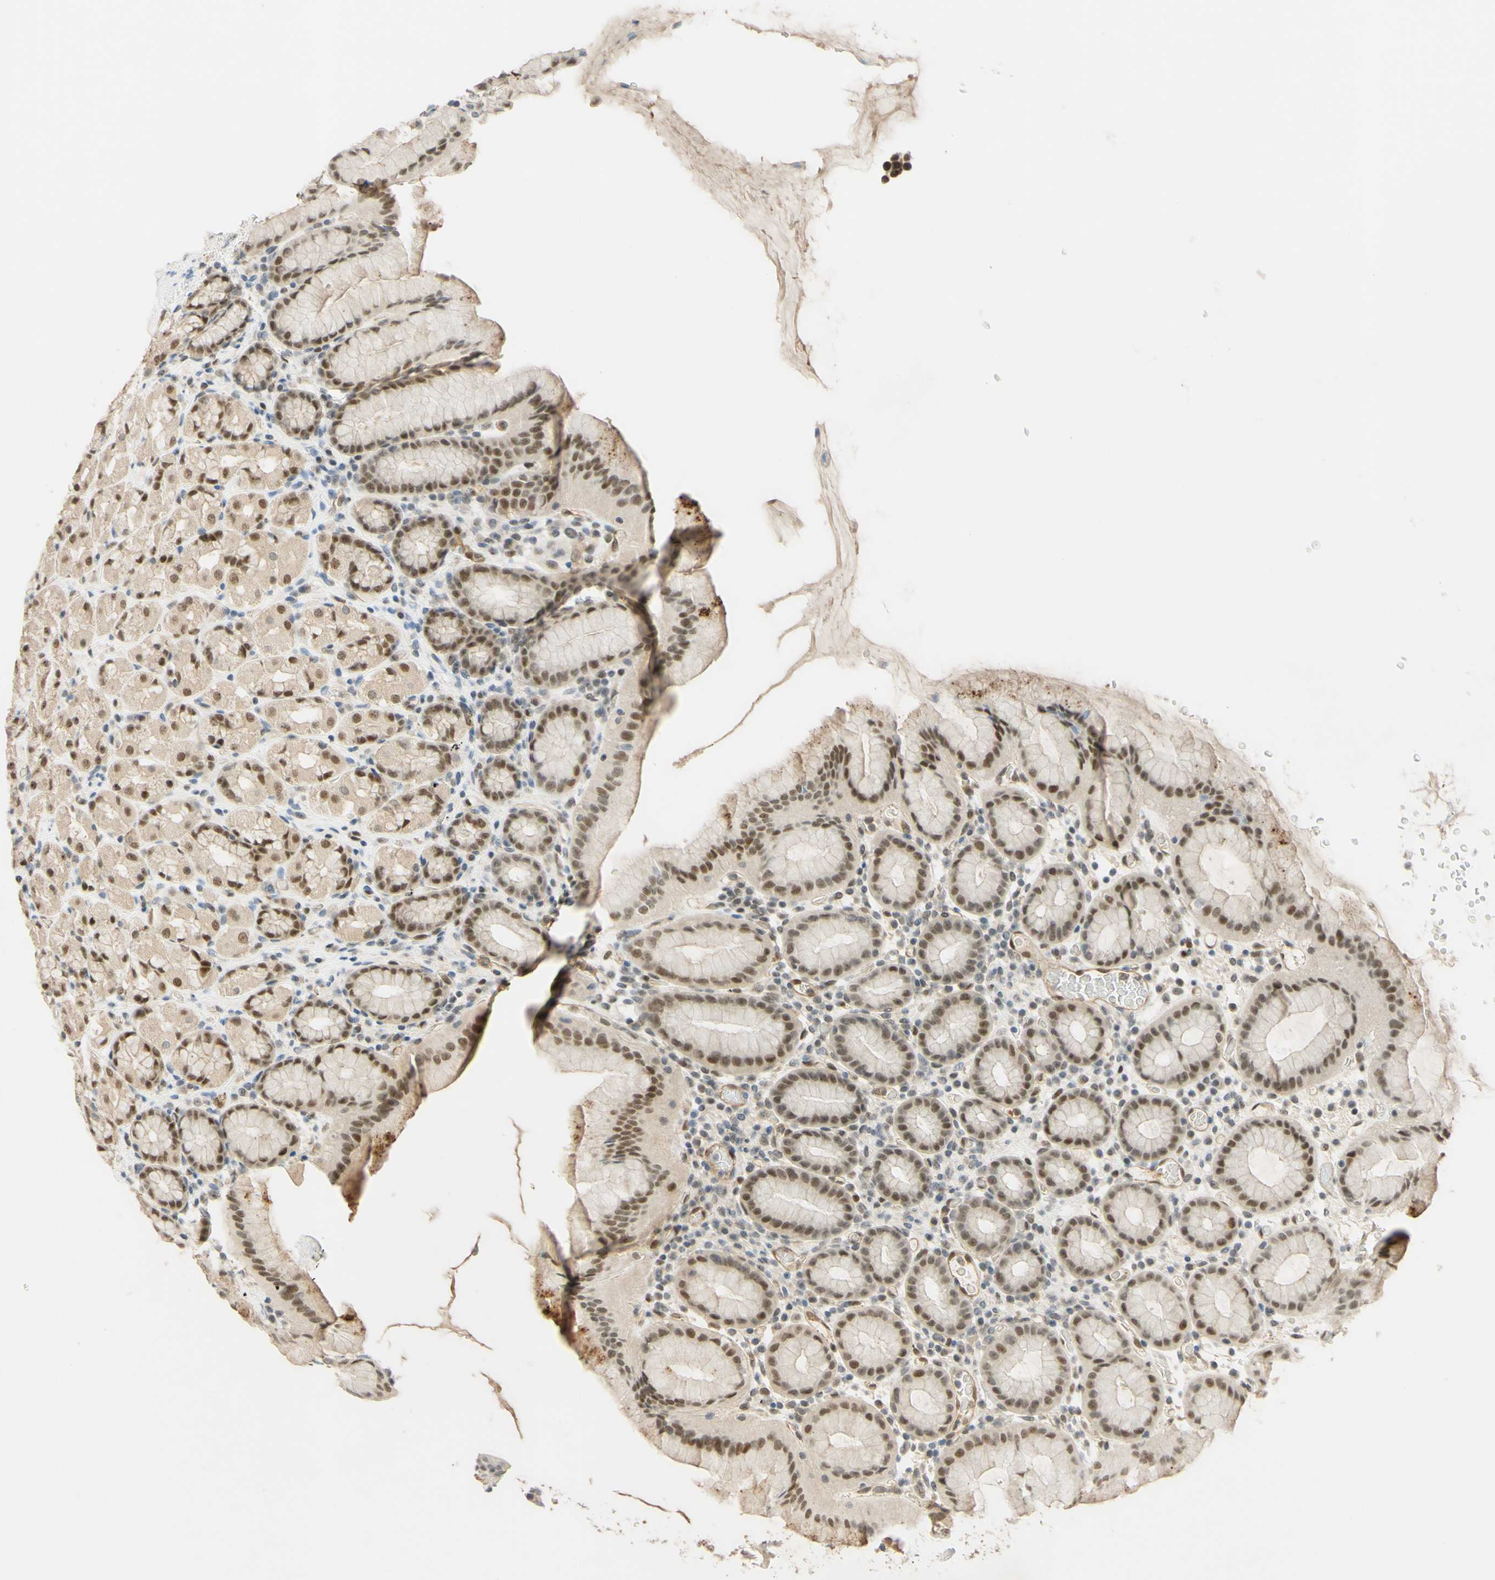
{"staining": {"intensity": "moderate", "quantity": ">75%", "location": "nuclear"}, "tissue": "stomach", "cell_type": "Glandular cells", "image_type": "normal", "snomed": [{"axis": "morphology", "description": "Normal tissue, NOS"}, {"axis": "topography", "description": "Stomach, upper"}], "caption": "Stomach stained with a brown dye displays moderate nuclear positive staining in about >75% of glandular cells.", "gene": "POLB", "patient": {"sex": "male", "age": 68}}